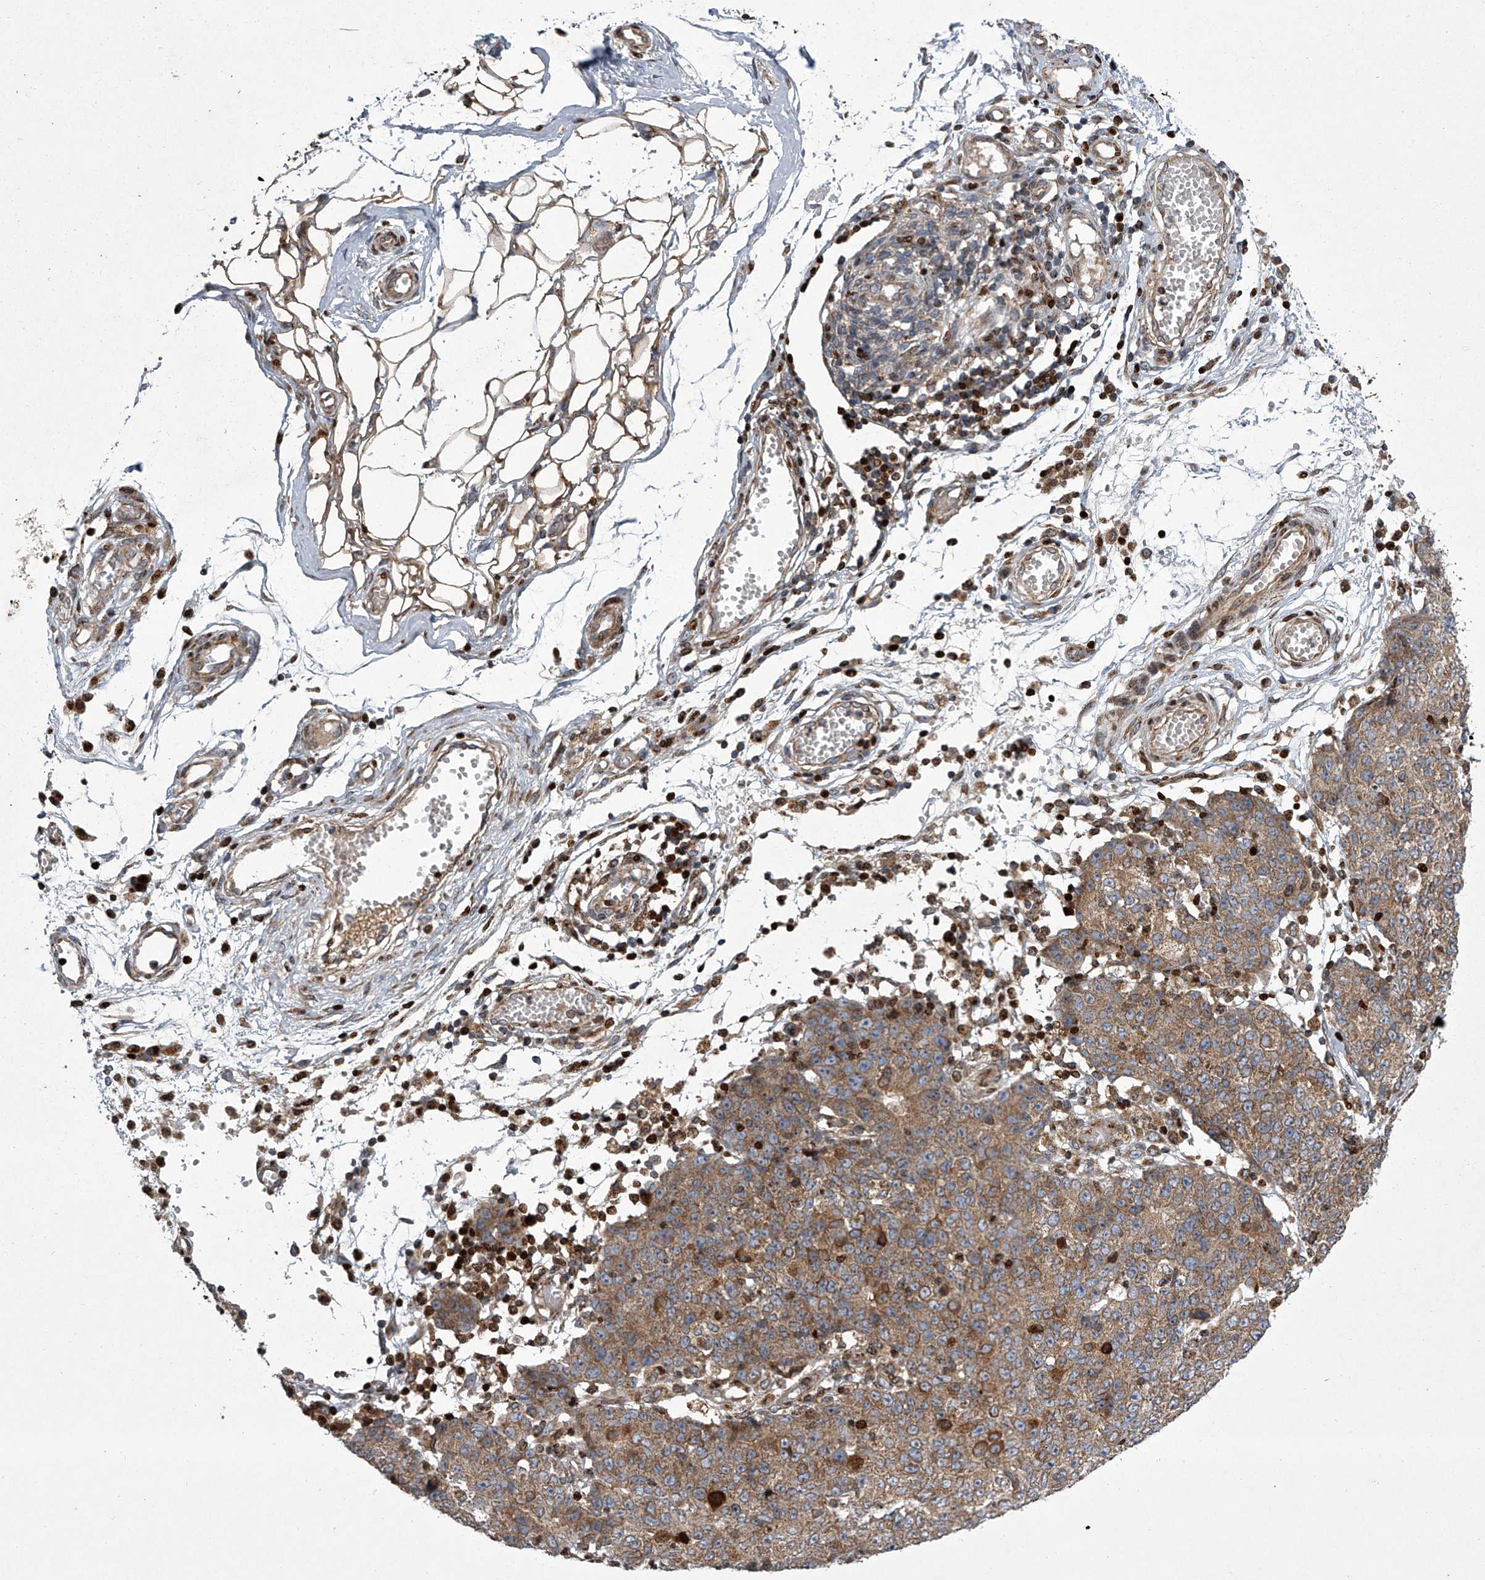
{"staining": {"intensity": "moderate", "quantity": ">75%", "location": "cytoplasmic/membranous"}, "tissue": "ovarian cancer", "cell_type": "Tumor cells", "image_type": "cancer", "snomed": [{"axis": "morphology", "description": "Carcinoma, endometroid"}, {"axis": "topography", "description": "Ovary"}], "caption": "Protein staining reveals moderate cytoplasmic/membranous staining in approximately >75% of tumor cells in endometroid carcinoma (ovarian). The staining was performed using DAB (3,3'-diaminobenzidine), with brown indicating positive protein expression. Nuclei are stained blue with hematoxylin.", "gene": "STRADA", "patient": {"sex": "female", "age": 42}}